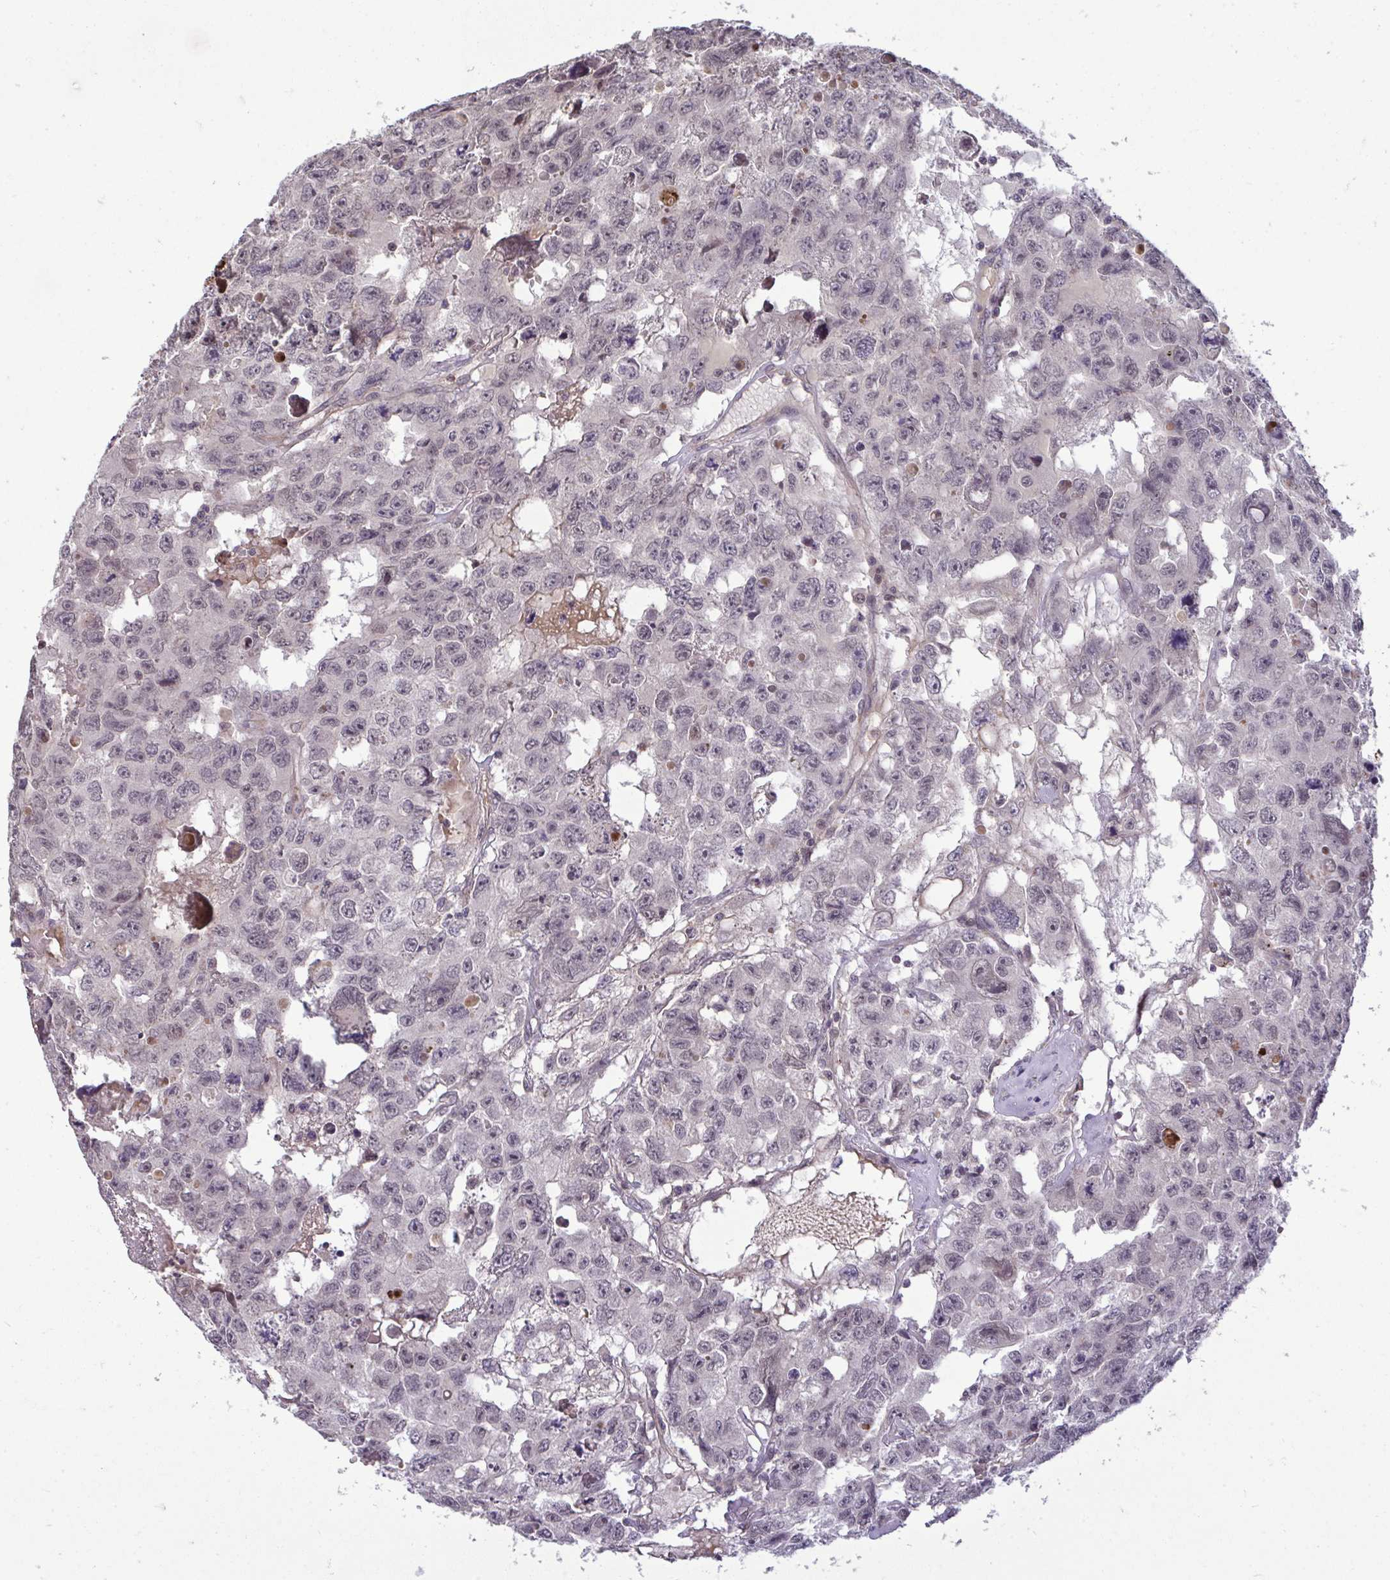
{"staining": {"intensity": "moderate", "quantity": "<25%", "location": "nuclear"}, "tissue": "testis cancer", "cell_type": "Tumor cells", "image_type": "cancer", "snomed": [{"axis": "morphology", "description": "Seminoma, NOS"}, {"axis": "topography", "description": "Testis"}], "caption": "Tumor cells display moderate nuclear positivity in approximately <25% of cells in testis cancer (seminoma). Immunohistochemistry (ihc) stains the protein in brown and the nuclei are stained blue.", "gene": "ZSCAN9", "patient": {"sex": "male", "age": 26}}